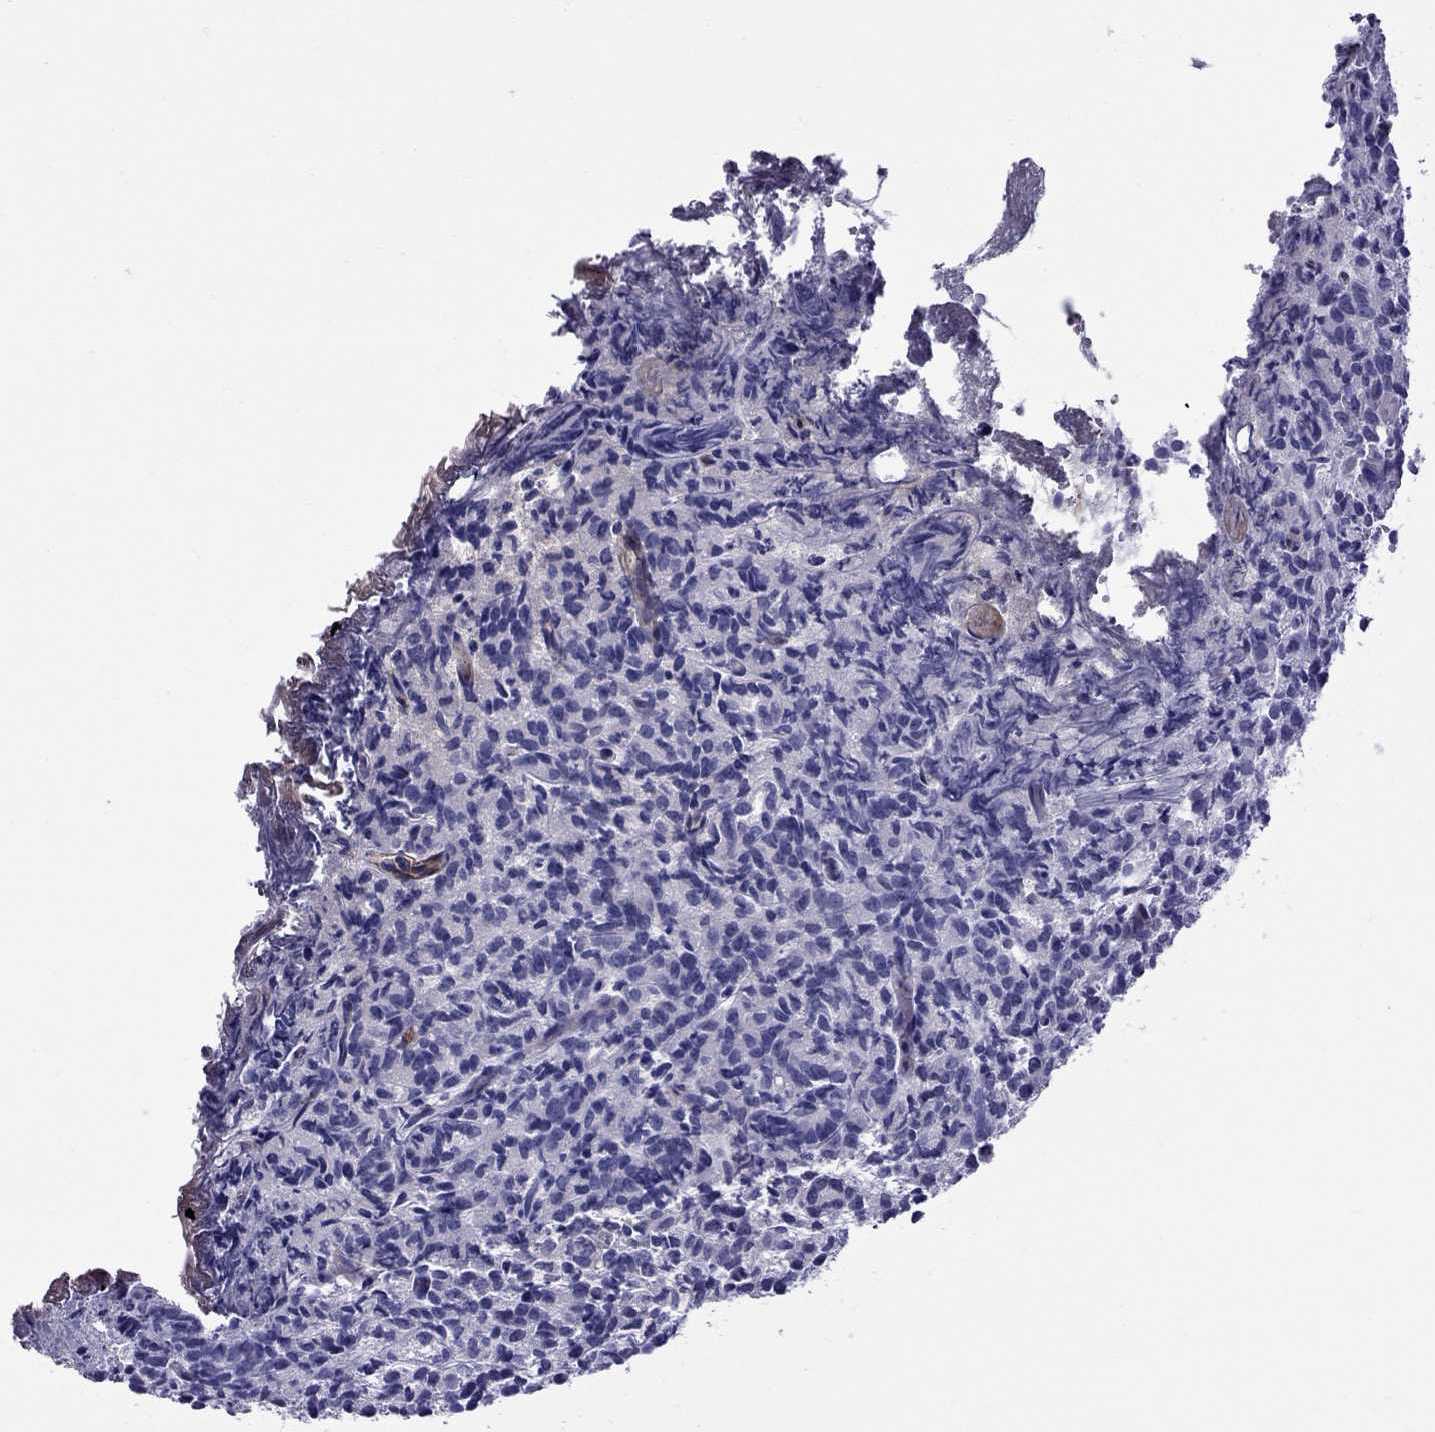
{"staining": {"intensity": "negative", "quantity": "none", "location": "none"}, "tissue": "prostate cancer", "cell_type": "Tumor cells", "image_type": "cancer", "snomed": [{"axis": "morphology", "description": "Adenocarcinoma, High grade"}, {"axis": "topography", "description": "Prostate"}], "caption": "A histopathology image of human prostate adenocarcinoma (high-grade) is negative for staining in tumor cells.", "gene": "SCART1", "patient": {"sex": "male", "age": 53}}